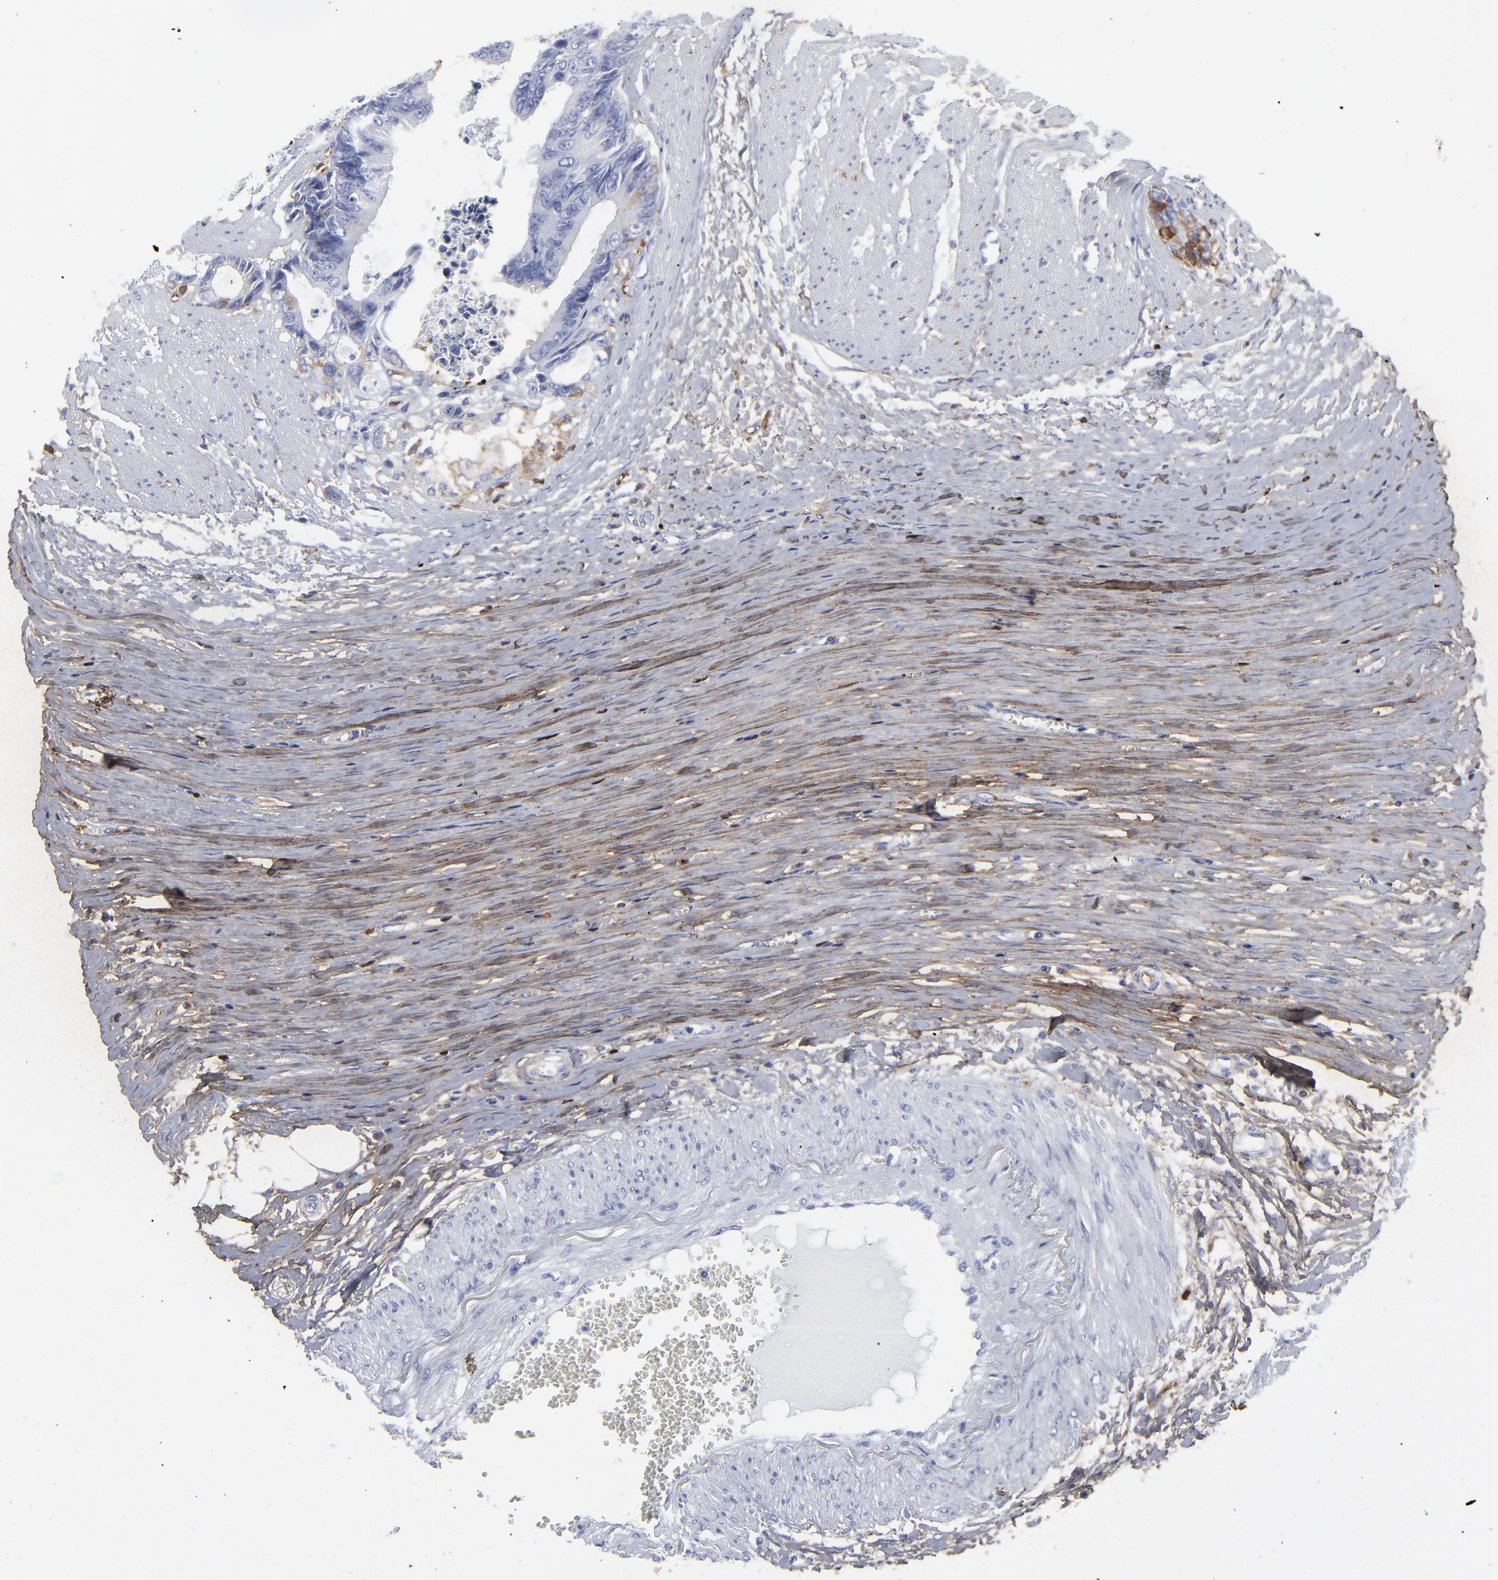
{"staining": {"intensity": "negative", "quantity": "none", "location": "none"}, "tissue": "colorectal cancer", "cell_type": "Tumor cells", "image_type": "cancer", "snomed": [{"axis": "morphology", "description": "Adenocarcinoma, NOS"}, {"axis": "topography", "description": "Rectum"}], "caption": "This is an immunohistochemistry (IHC) photomicrograph of human colorectal cancer (adenocarcinoma). There is no positivity in tumor cells.", "gene": "DCN", "patient": {"sex": "female", "age": 98}}